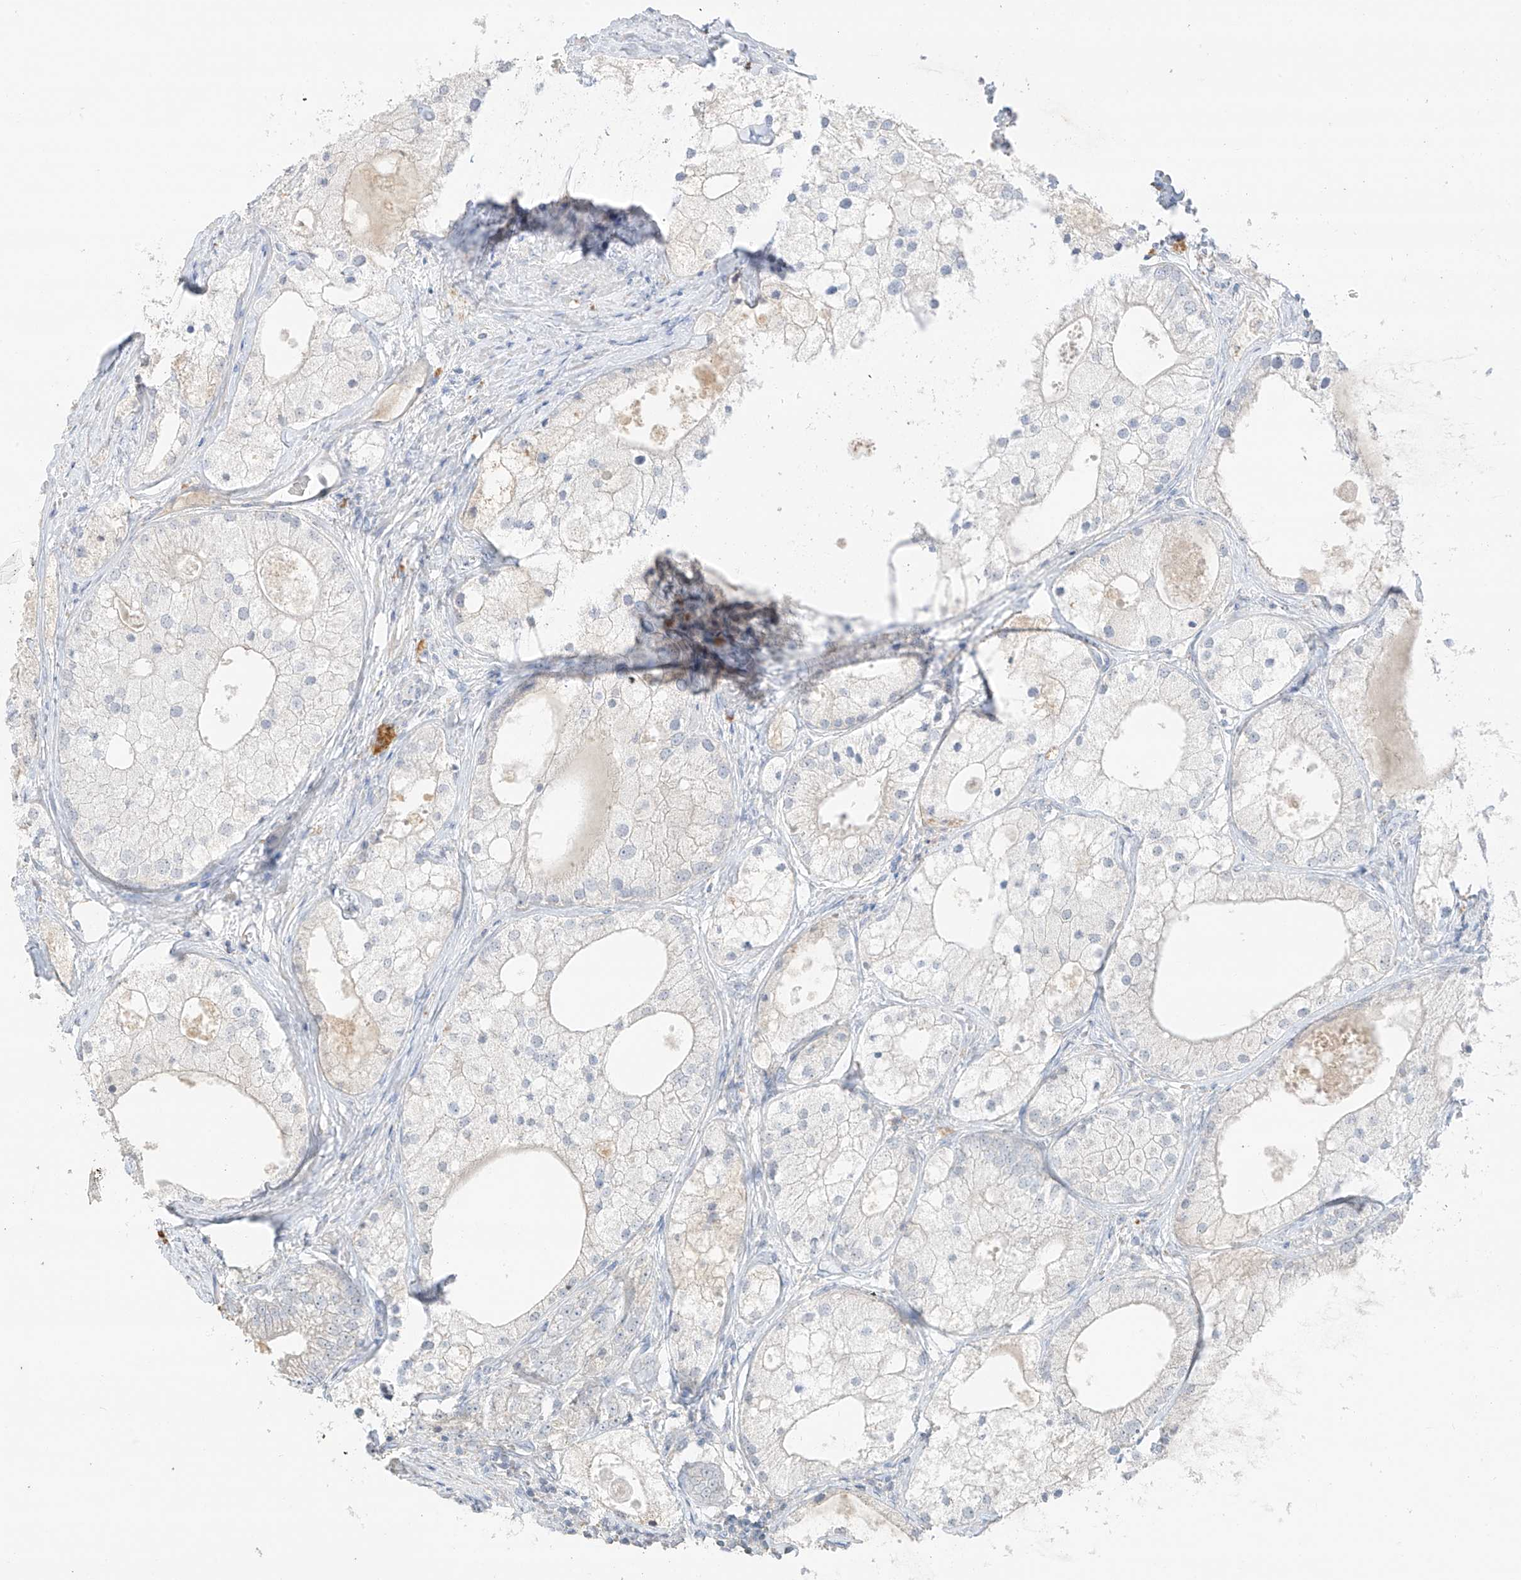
{"staining": {"intensity": "negative", "quantity": "none", "location": "none"}, "tissue": "prostate cancer", "cell_type": "Tumor cells", "image_type": "cancer", "snomed": [{"axis": "morphology", "description": "Adenocarcinoma, Low grade"}, {"axis": "topography", "description": "Prostate"}], "caption": "Tumor cells show no significant staining in prostate low-grade adenocarcinoma.", "gene": "CAPN13", "patient": {"sex": "male", "age": 69}}